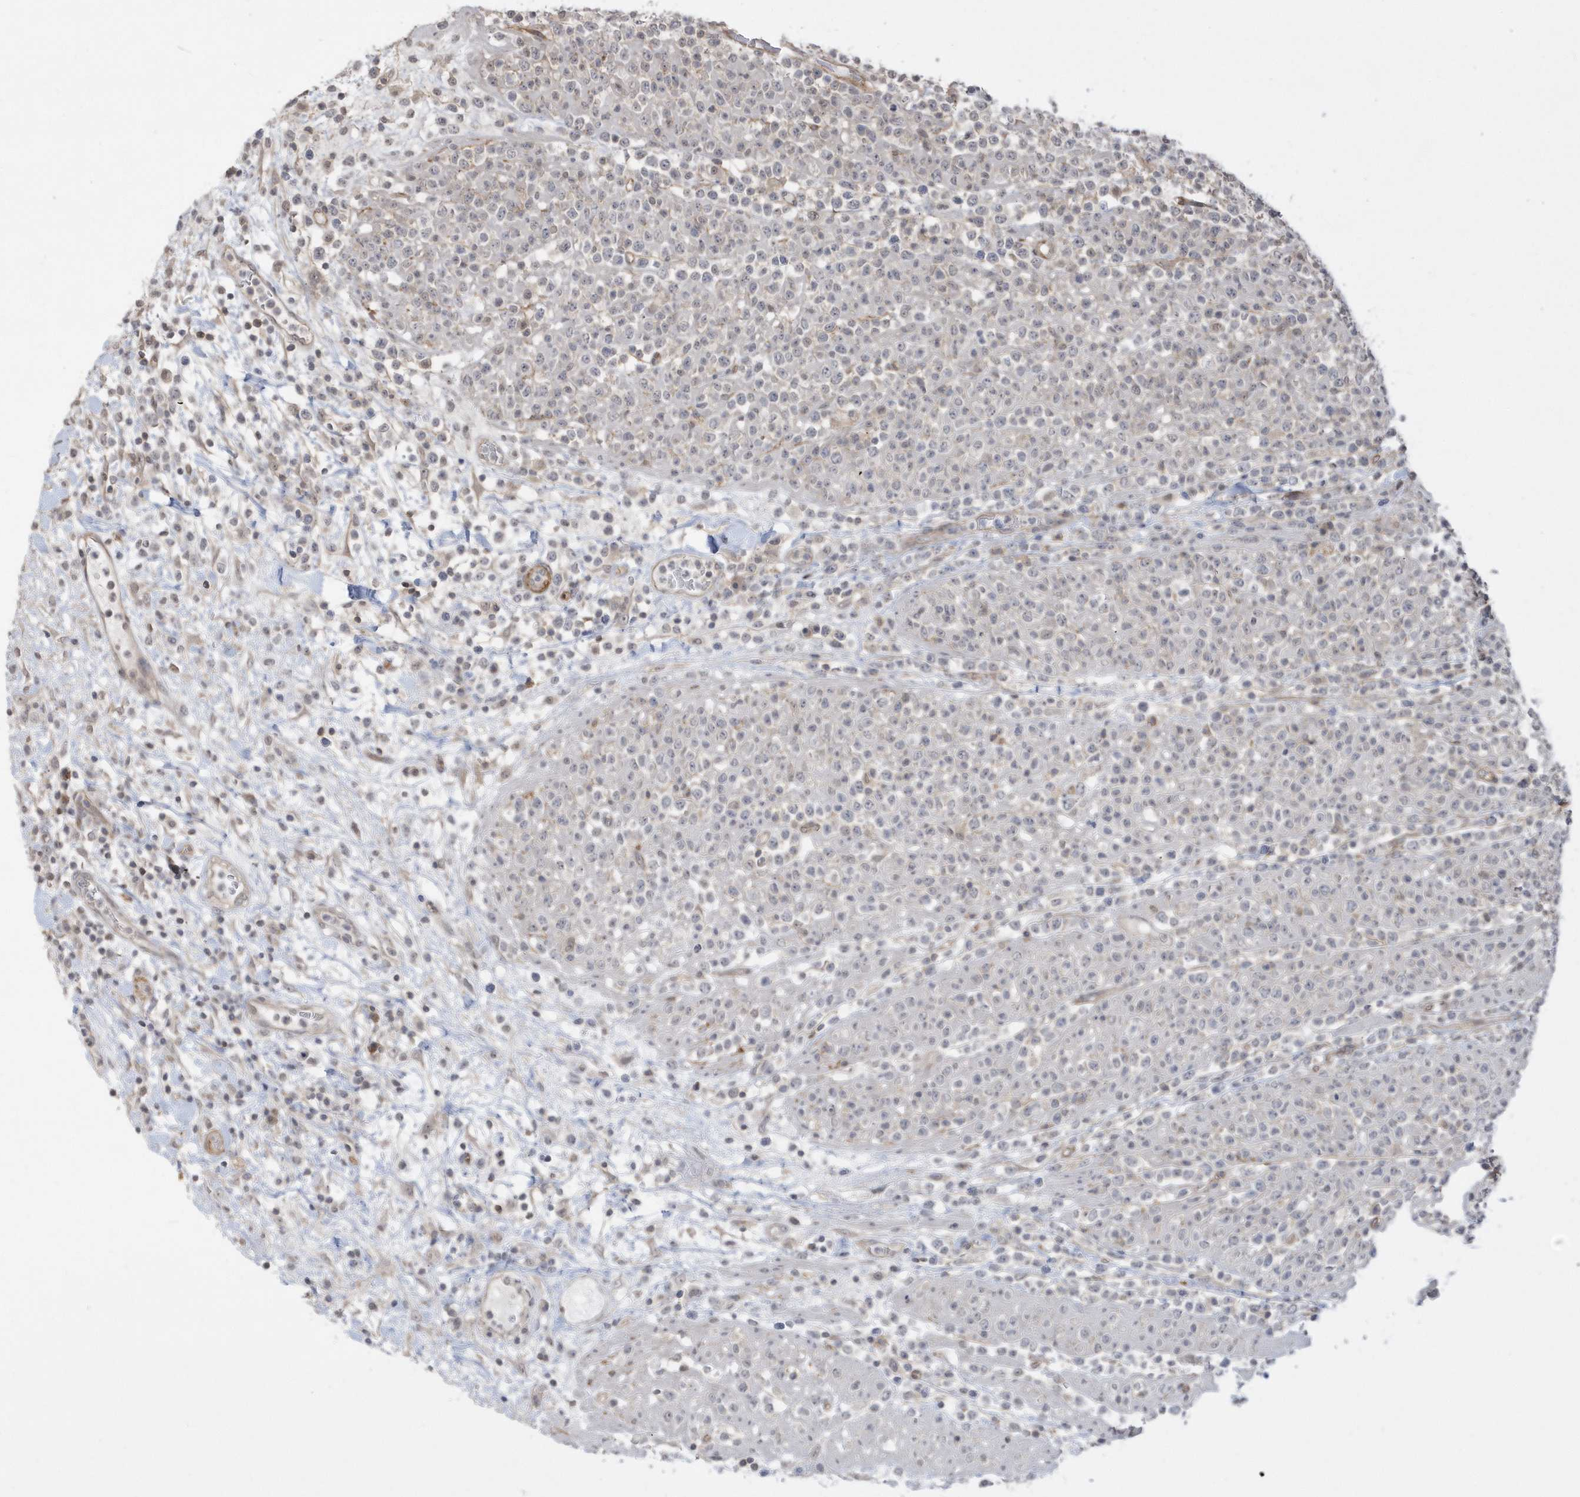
{"staining": {"intensity": "negative", "quantity": "none", "location": "none"}, "tissue": "lymphoma", "cell_type": "Tumor cells", "image_type": "cancer", "snomed": [{"axis": "morphology", "description": "Malignant lymphoma, non-Hodgkin's type, High grade"}, {"axis": "topography", "description": "Colon"}], "caption": "An immunohistochemistry (IHC) photomicrograph of malignant lymphoma, non-Hodgkin's type (high-grade) is shown. There is no staining in tumor cells of malignant lymphoma, non-Hodgkin's type (high-grade). The staining was performed using DAB (3,3'-diaminobenzidine) to visualize the protein expression in brown, while the nuclei were stained in blue with hematoxylin (Magnification: 20x).", "gene": "CRIP3", "patient": {"sex": "female", "age": 53}}